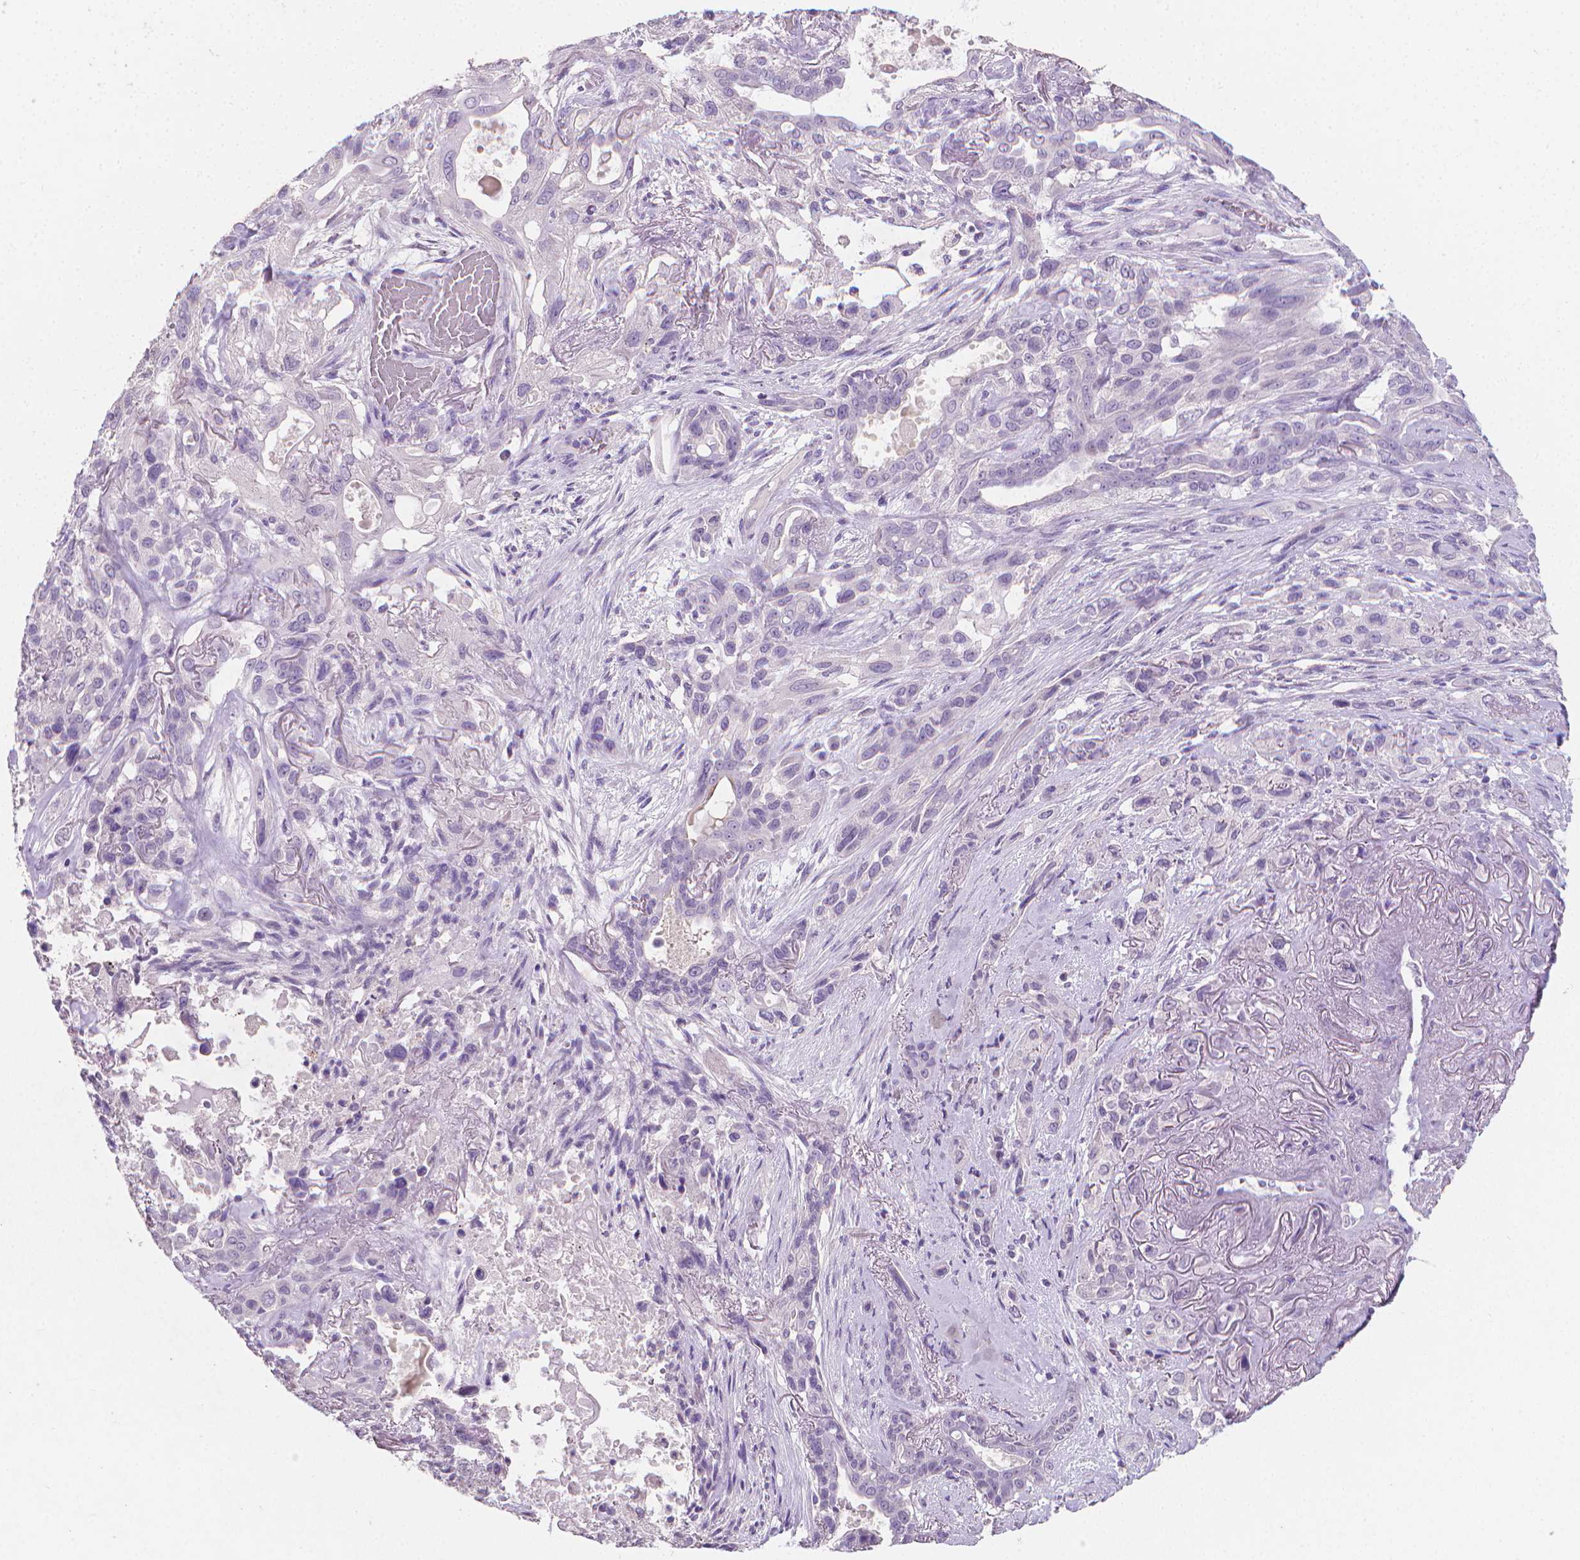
{"staining": {"intensity": "negative", "quantity": "none", "location": "none"}, "tissue": "lung cancer", "cell_type": "Tumor cells", "image_type": "cancer", "snomed": [{"axis": "morphology", "description": "Squamous cell carcinoma, NOS"}, {"axis": "topography", "description": "Lung"}], "caption": "A histopathology image of human lung squamous cell carcinoma is negative for staining in tumor cells. Brightfield microscopy of IHC stained with DAB (brown) and hematoxylin (blue), captured at high magnification.", "gene": "TNNI2", "patient": {"sex": "female", "age": 70}}